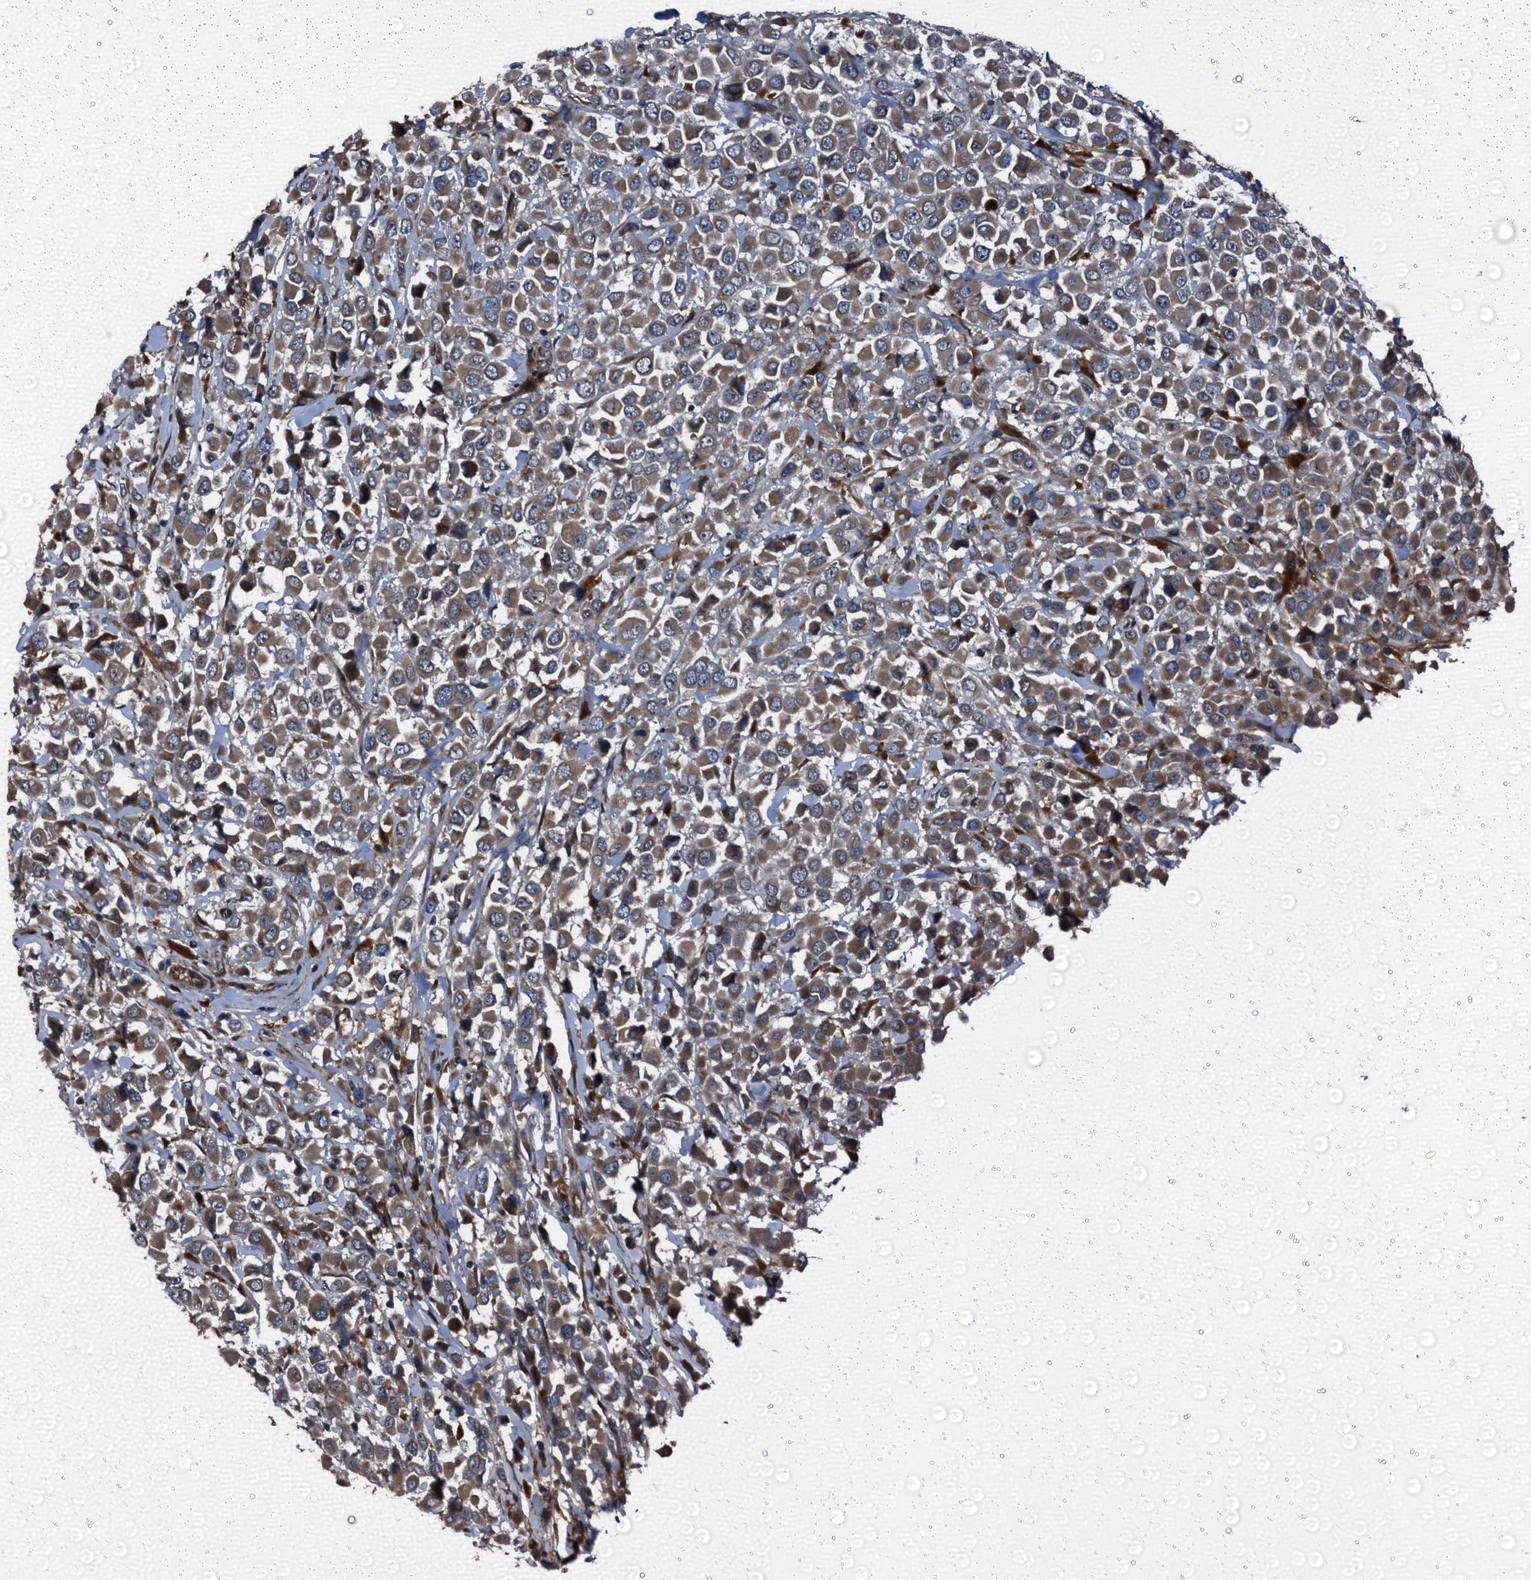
{"staining": {"intensity": "moderate", "quantity": ">75%", "location": "cytoplasmic/membranous"}, "tissue": "breast cancer", "cell_type": "Tumor cells", "image_type": "cancer", "snomed": [{"axis": "morphology", "description": "Duct carcinoma"}, {"axis": "topography", "description": "Breast"}], "caption": "Breast cancer stained with a protein marker demonstrates moderate staining in tumor cells.", "gene": "PEX5", "patient": {"sex": "female", "age": 61}}